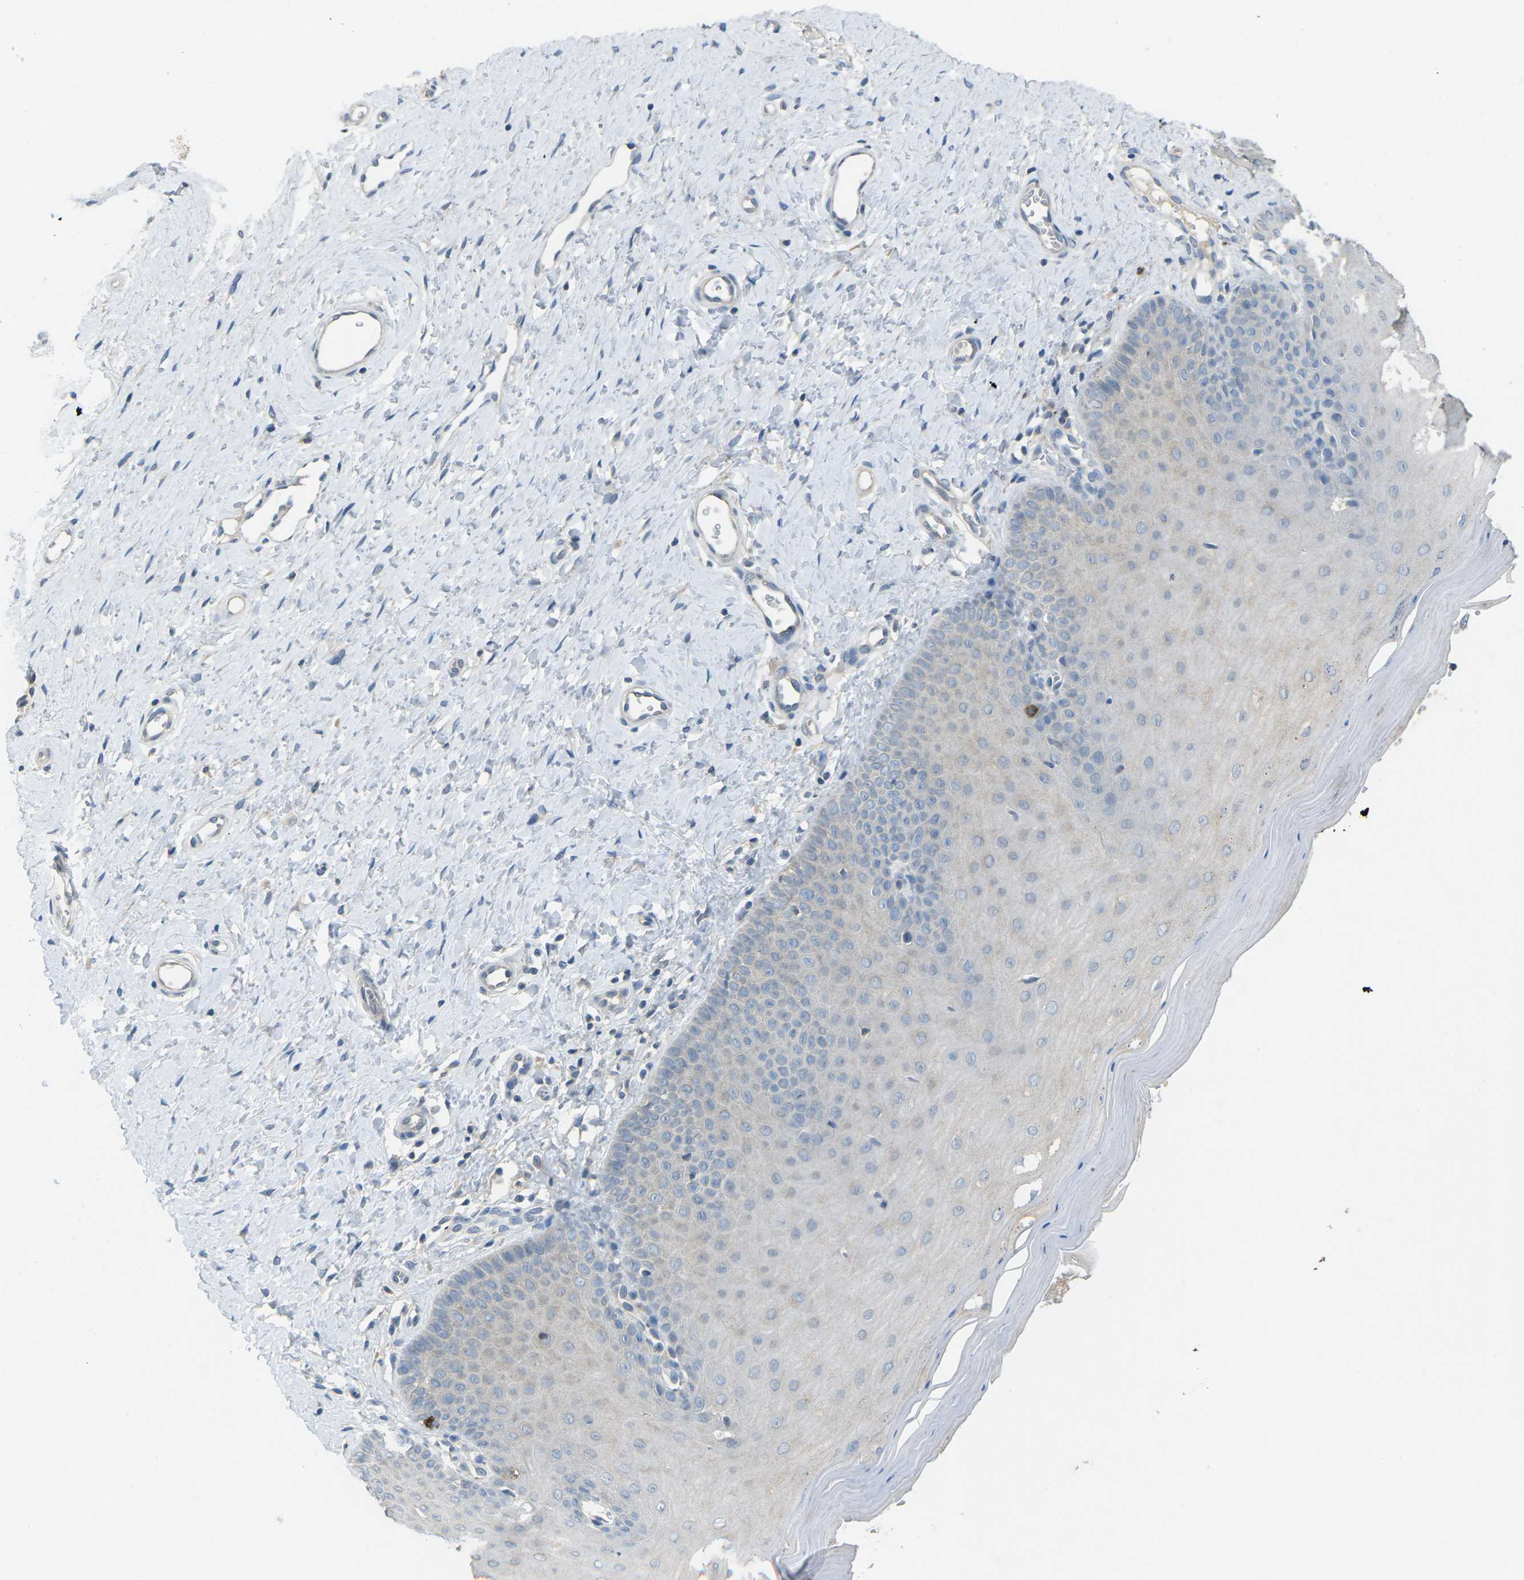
{"staining": {"intensity": "negative", "quantity": "none", "location": "none"}, "tissue": "cervix", "cell_type": "Squamous epithelial cells", "image_type": "normal", "snomed": [{"axis": "morphology", "description": "Normal tissue, NOS"}, {"axis": "topography", "description": "Cervix"}], "caption": "Immunohistochemistry image of benign cervix: cervix stained with DAB demonstrates no significant protein staining in squamous epithelial cells. (DAB immunohistochemistry (IHC) visualized using brightfield microscopy, high magnification).", "gene": "CD19", "patient": {"sex": "female", "age": 55}}